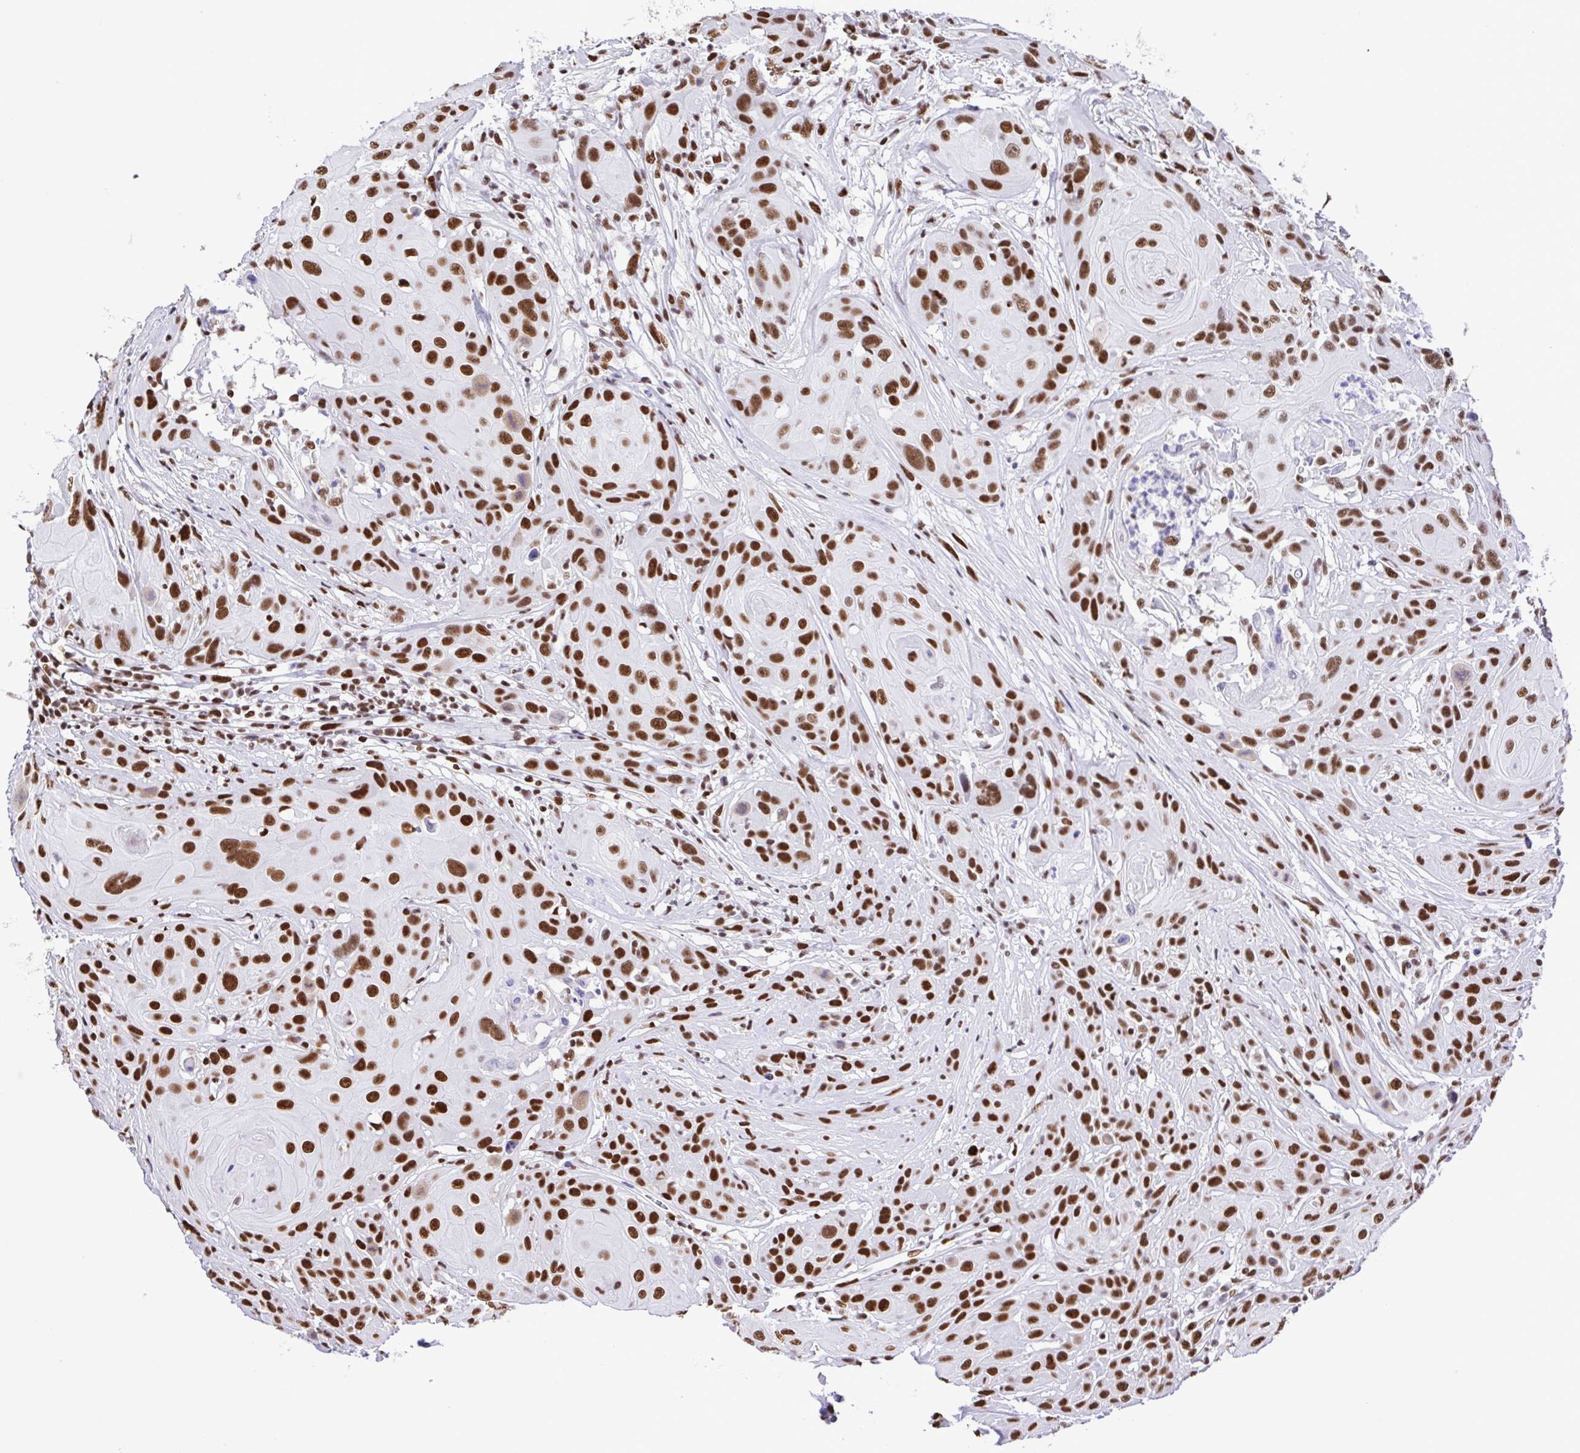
{"staining": {"intensity": "strong", "quantity": ">75%", "location": "nuclear"}, "tissue": "head and neck cancer", "cell_type": "Tumor cells", "image_type": "cancer", "snomed": [{"axis": "morphology", "description": "Squamous cell carcinoma, NOS"}, {"axis": "topography", "description": "Skin"}, {"axis": "topography", "description": "Head-Neck"}], "caption": "This histopathology image displays IHC staining of human head and neck cancer, with high strong nuclear staining in approximately >75% of tumor cells.", "gene": "TRIM28", "patient": {"sex": "male", "age": 80}}